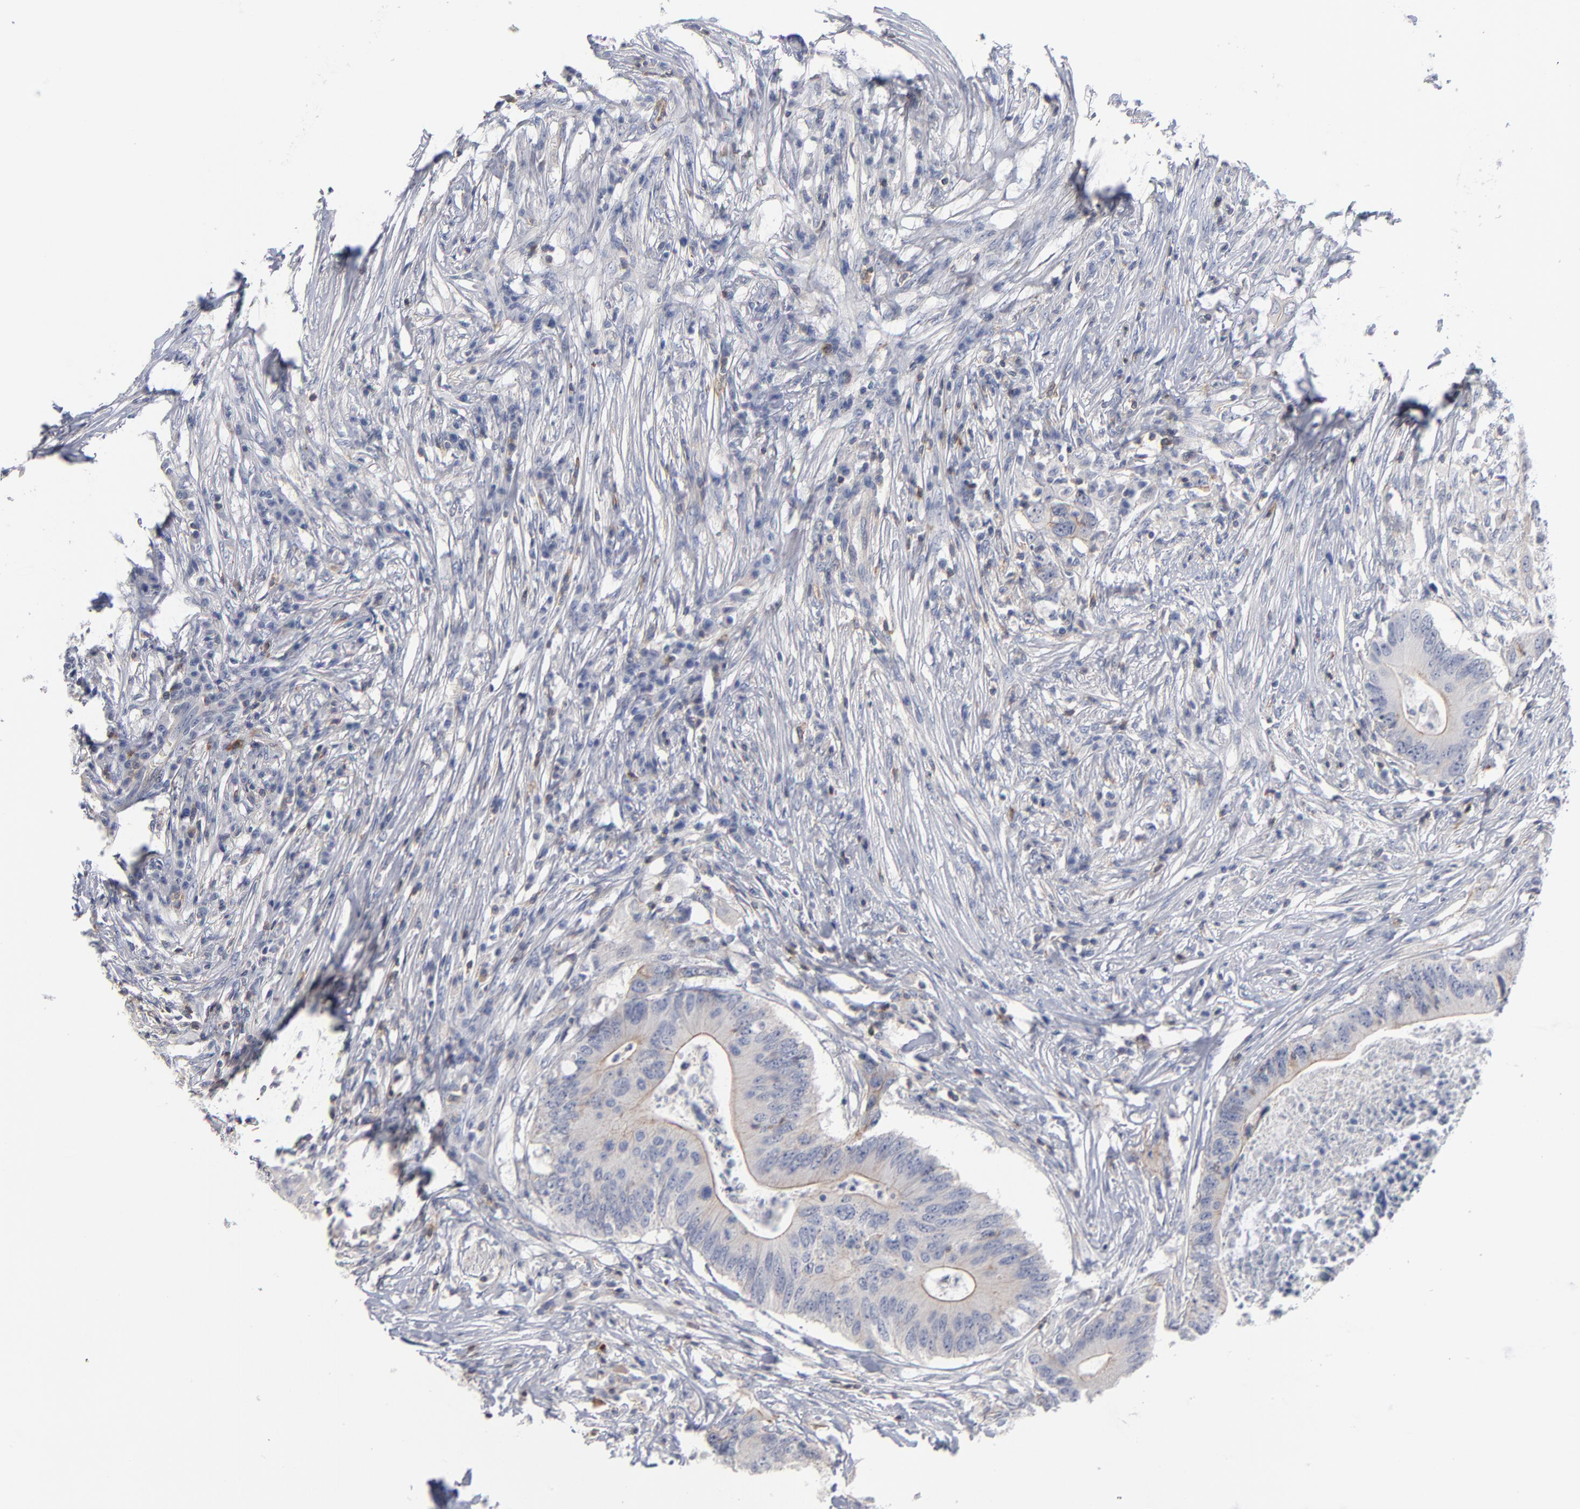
{"staining": {"intensity": "weak", "quantity": "<25%", "location": "cytoplasmic/membranous"}, "tissue": "colorectal cancer", "cell_type": "Tumor cells", "image_type": "cancer", "snomed": [{"axis": "morphology", "description": "Adenocarcinoma, NOS"}, {"axis": "topography", "description": "Colon"}], "caption": "IHC micrograph of colorectal adenocarcinoma stained for a protein (brown), which reveals no staining in tumor cells. The staining was performed using DAB (3,3'-diaminobenzidine) to visualize the protein expression in brown, while the nuclei were stained in blue with hematoxylin (Magnification: 20x).", "gene": "PDLIM2", "patient": {"sex": "male", "age": 71}}